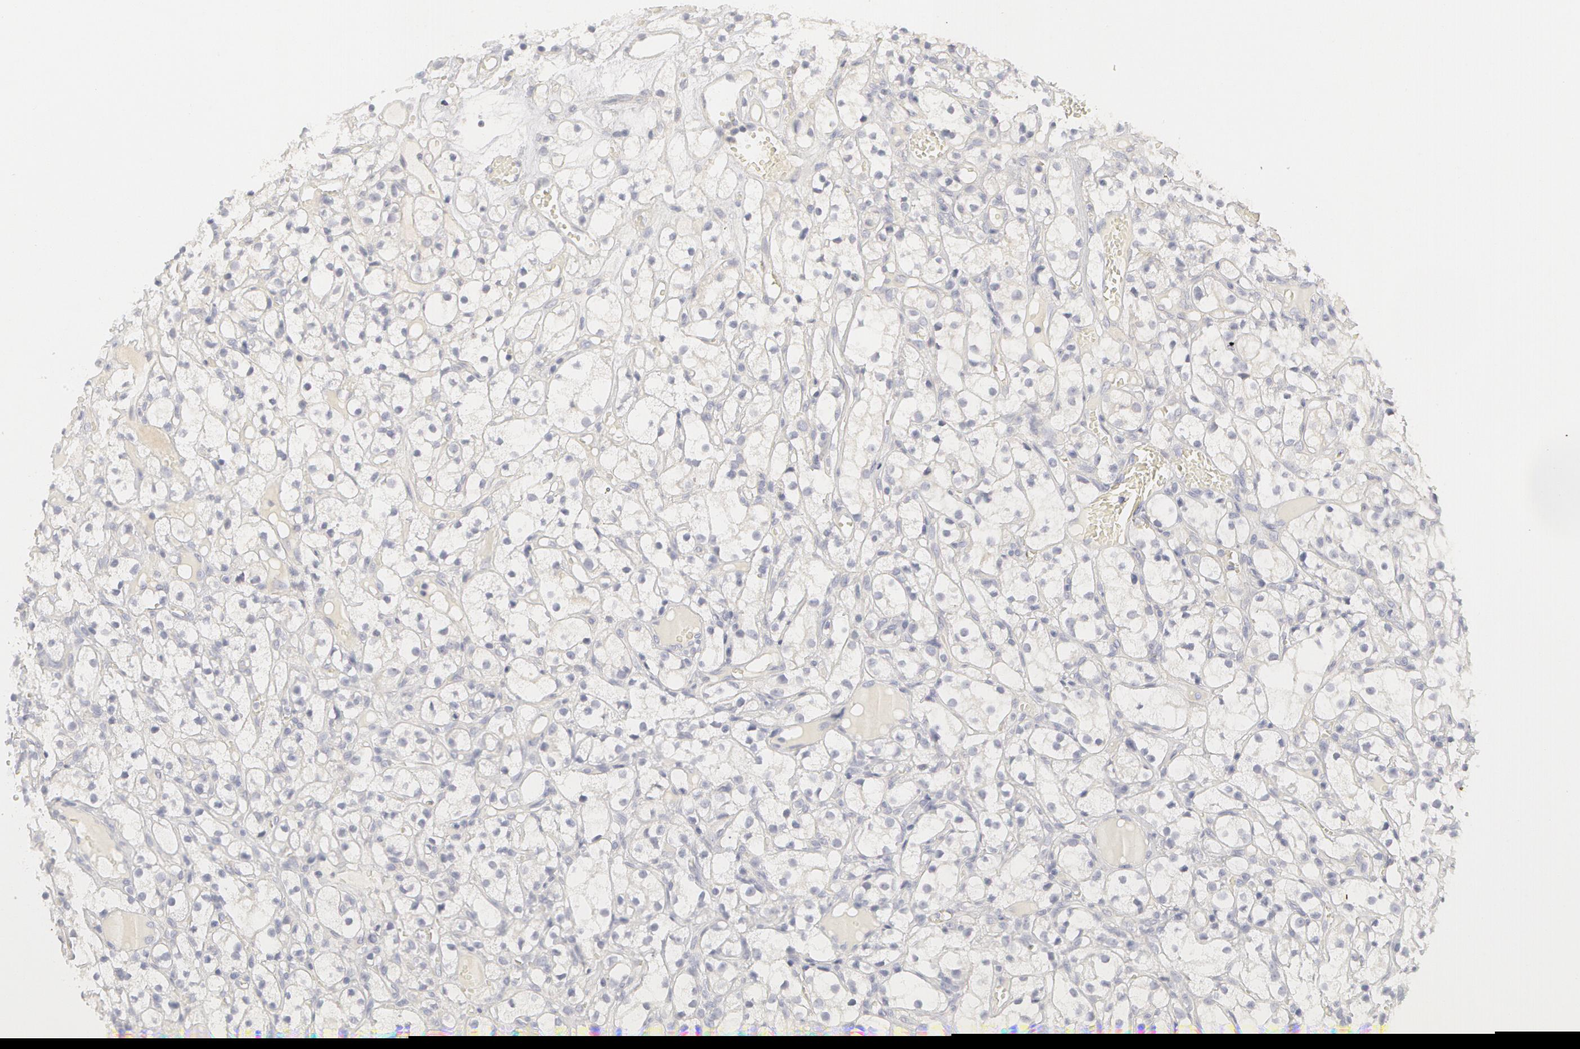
{"staining": {"intensity": "negative", "quantity": "none", "location": "none"}, "tissue": "renal cancer", "cell_type": "Tumor cells", "image_type": "cancer", "snomed": [{"axis": "morphology", "description": "Adenocarcinoma, NOS"}, {"axis": "topography", "description": "Kidney"}], "caption": "IHC micrograph of neoplastic tissue: human adenocarcinoma (renal) stained with DAB (3,3'-diaminobenzidine) shows no significant protein expression in tumor cells.", "gene": "ABCB1", "patient": {"sex": "male", "age": 61}}